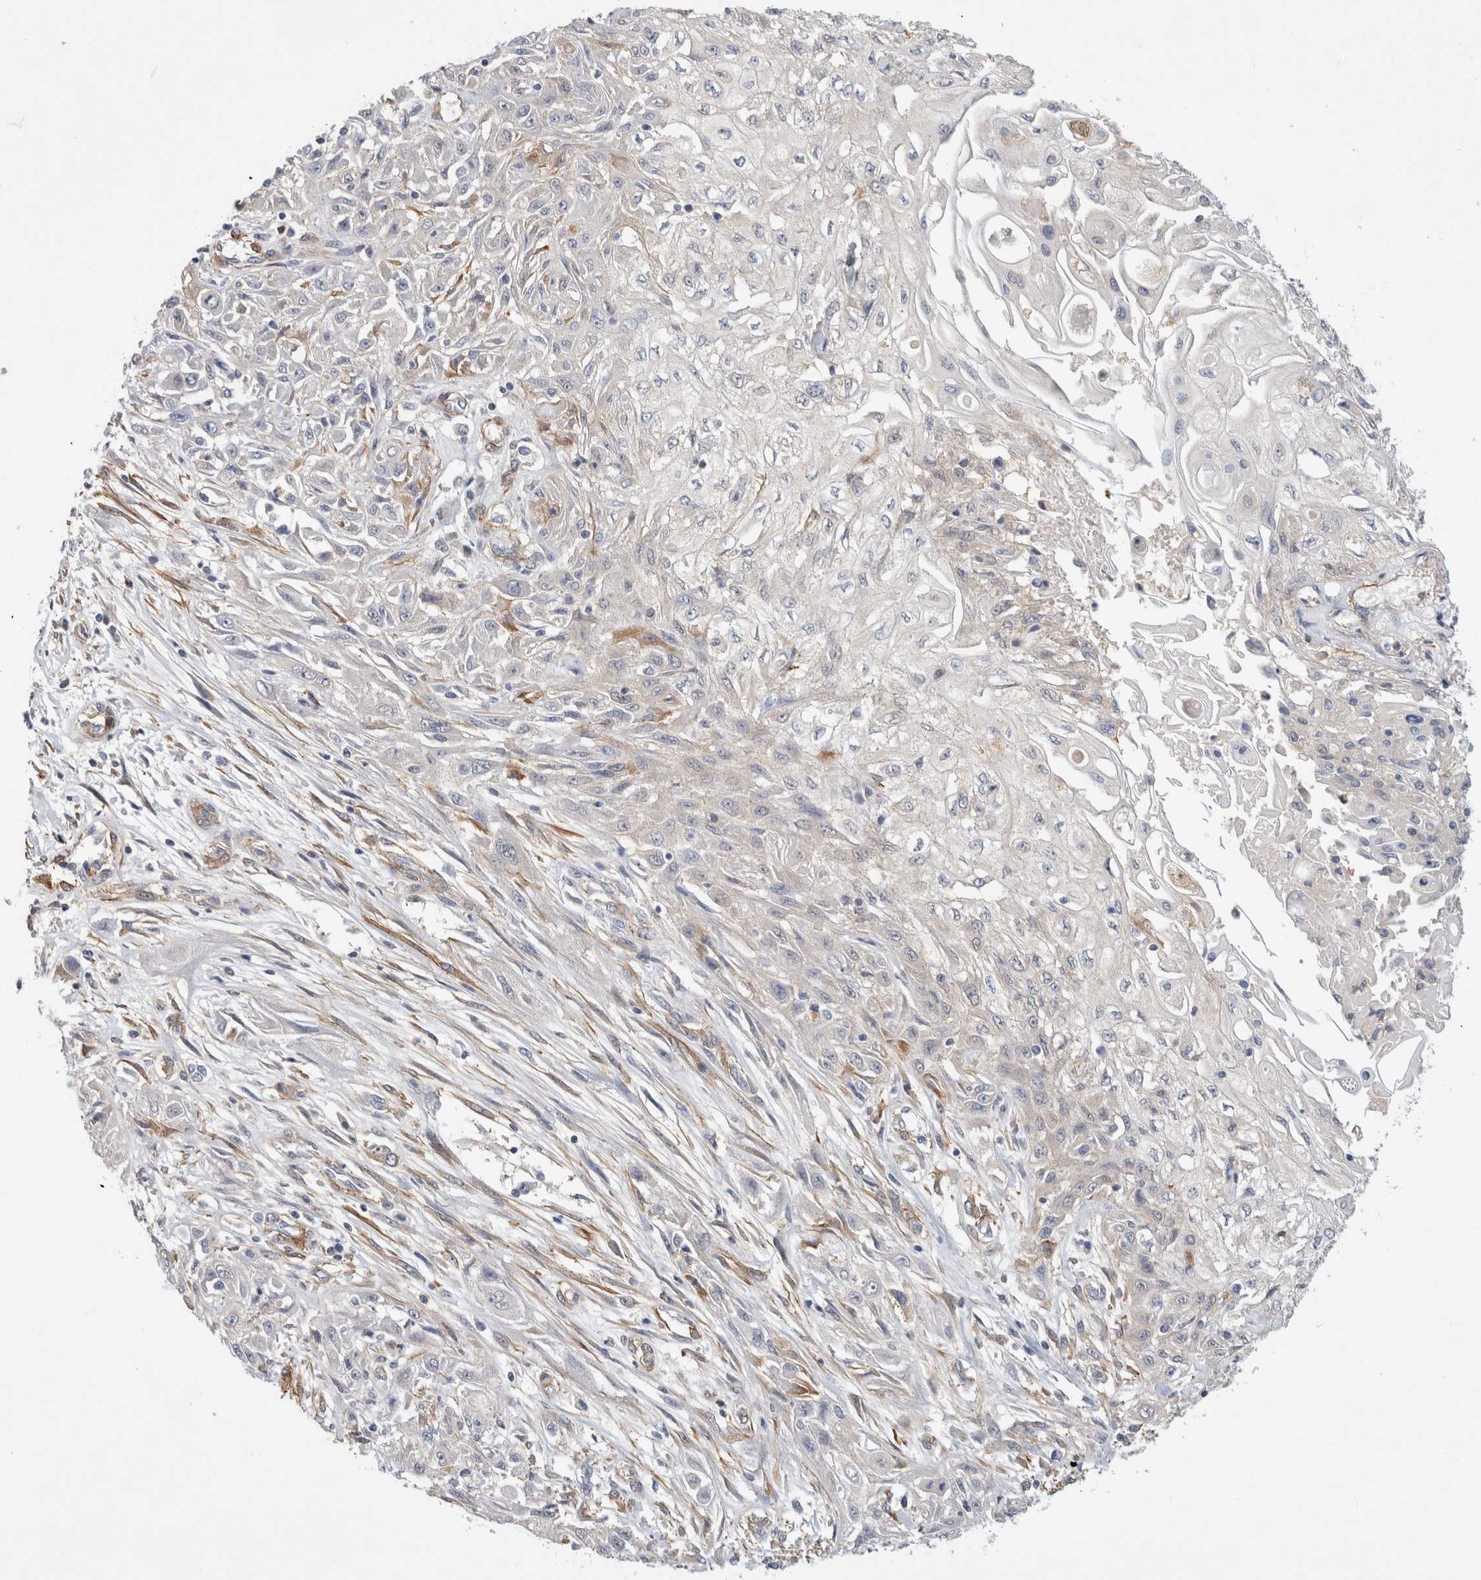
{"staining": {"intensity": "negative", "quantity": "none", "location": "none"}, "tissue": "skin cancer", "cell_type": "Tumor cells", "image_type": "cancer", "snomed": [{"axis": "morphology", "description": "Squamous cell carcinoma, NOS"}, {"axis": "morphology", "description": "Squamous cell carcinoma, metastatic, NOS"}, {"axis": "topography", "description": "Skin"}, {"axis": "topography", "description": "Lymph node"}], "caption": "An image of human skin cancer is negative for staining in tumor cells.", "gene": "PGM1", "patient": {"sex": "male", "age": 75}}